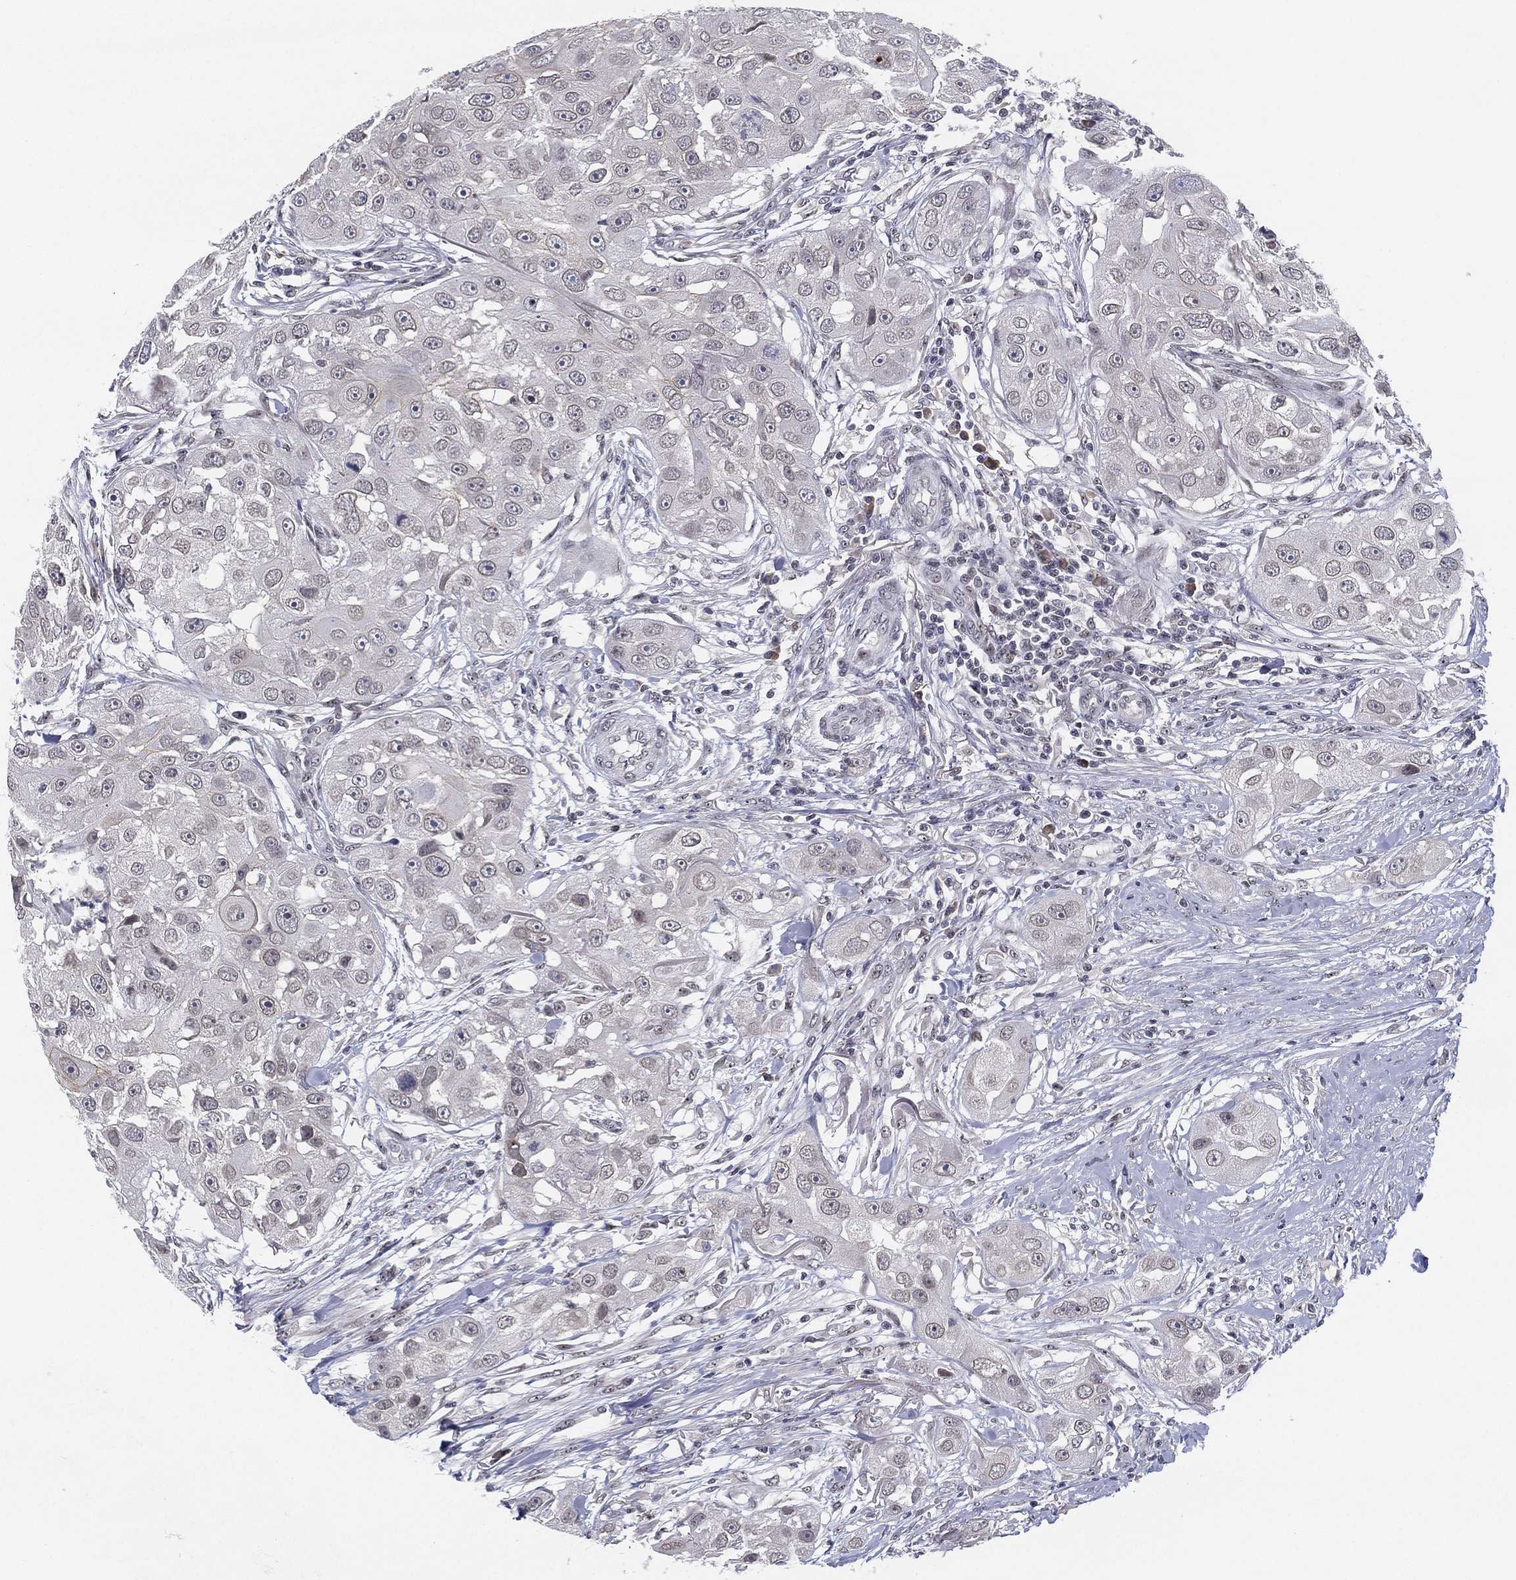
{"staining": {"intensity": "negative", "quantity": "none", "location": "none"}, "tissue": "head and neck cancer", "cell_type": "Tumor cells", "image_type": "cancer", "snomed": [{"axis": "morphology", "description": "Squamous cell carcinoma, NOS"}, {"axis": "topography", "description": "Head-Neck"}], "caption": "This is an IHC photomicrograph of head and neck cancer (squamous cell carcinoma). There is no expression in tumor cells.", "gene": "MS4A8", "patient": {"sex": "male", "age": 51}}